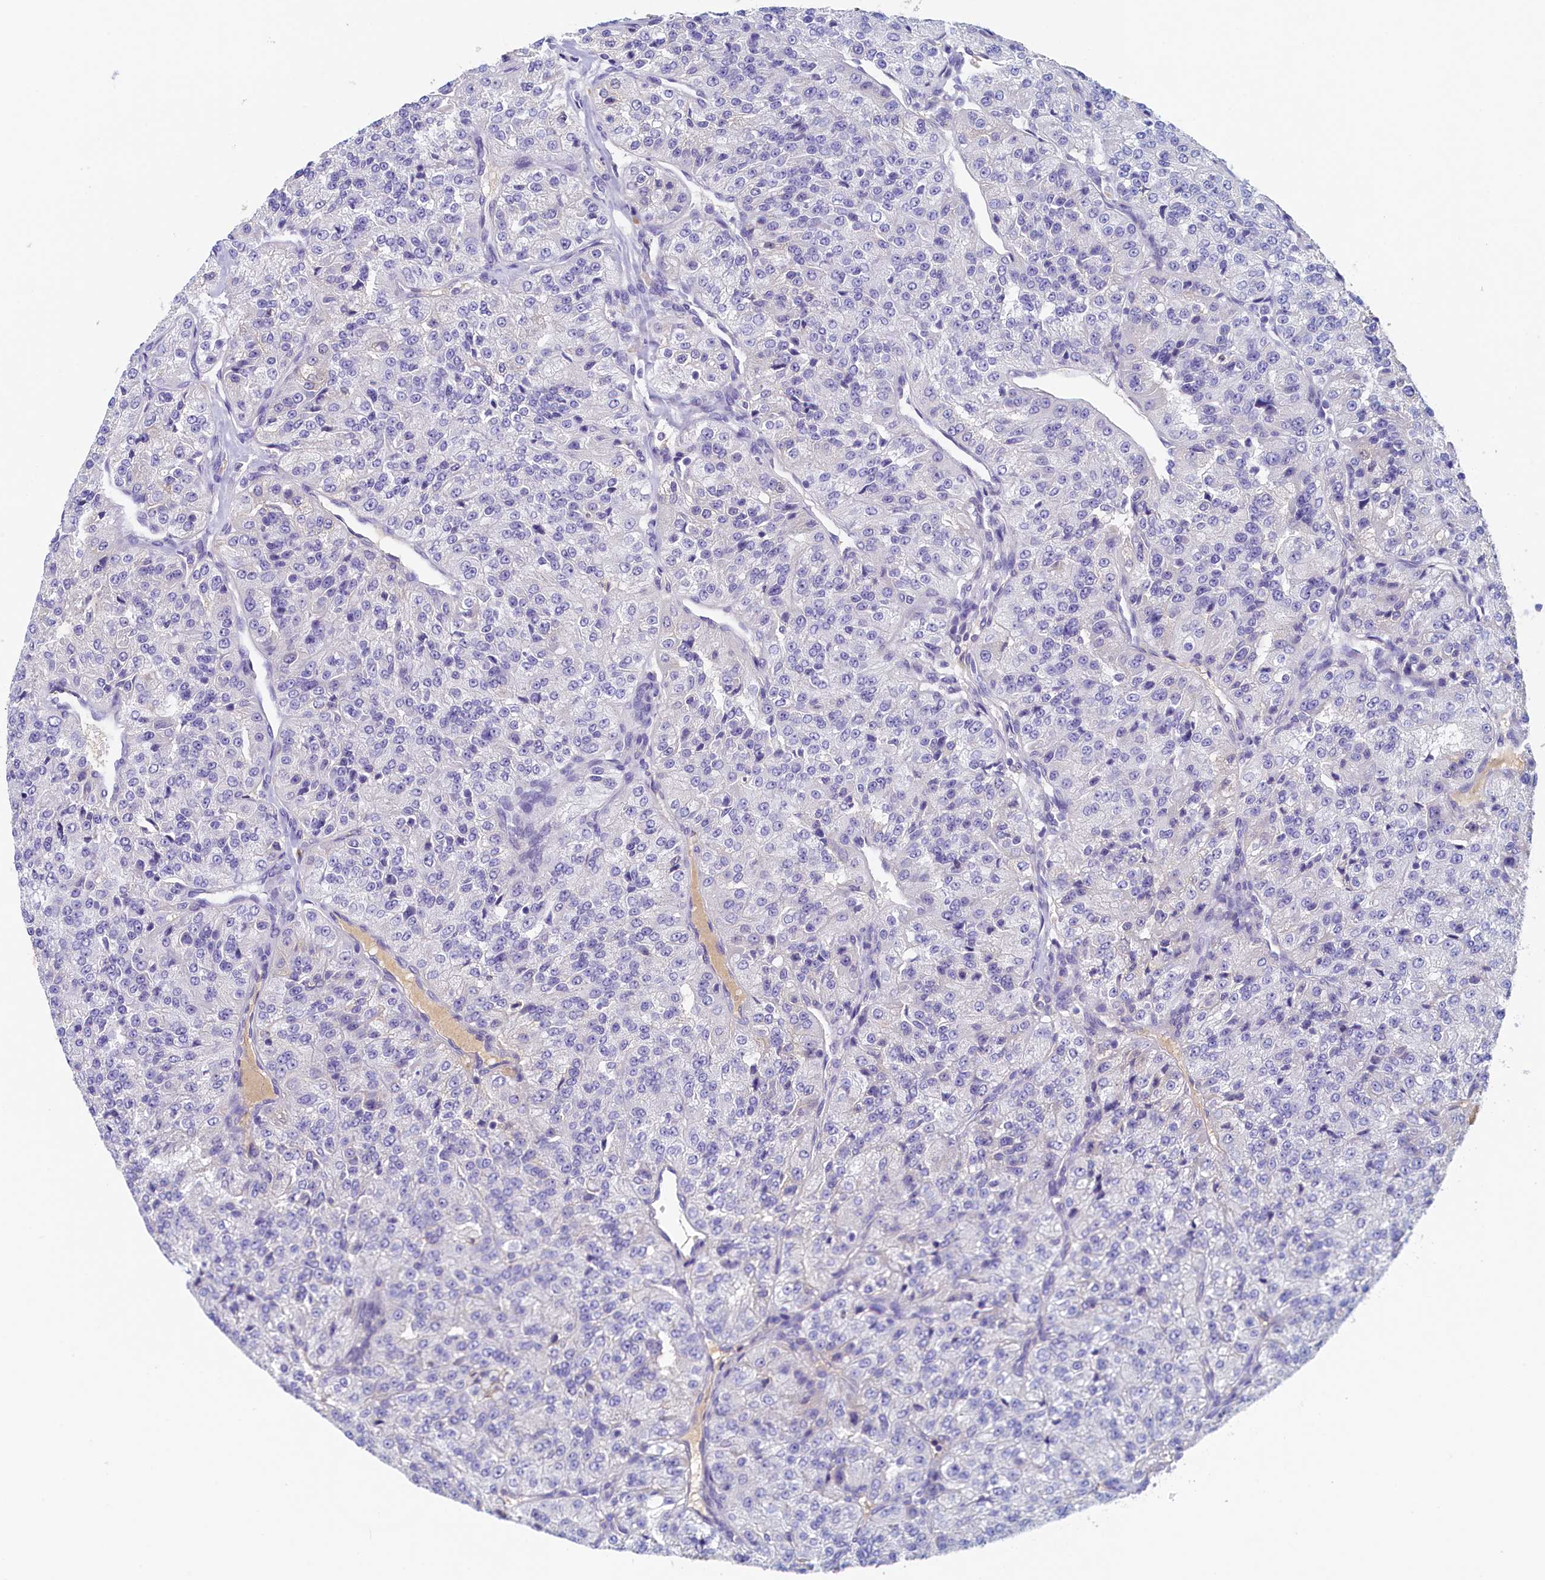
{"staining": {"intensity": "negative", "quantity": "none", "location": "none"}, "tissue": "renal cancer", "cell_type": "Tumor cells", "image_type": "cancer", "snomed": [{"axis": "morphology", "description": "Adenocarcinoma, NOS"}, {"axis": "topography", "description": "Kidney"}], "caption": "Immunohistochemistry (IHC) micrograph of neoplastic tissue: human renal adenocarcinoma stained with DAB (3,3'-diaminobenzidine) exhibits no significant protein staining in tumor cells. (DAB immunohistochemistry (IHC), high magnification).", "gene": "GUCA1C", "patient": {"sex": "female", "age": 63}}